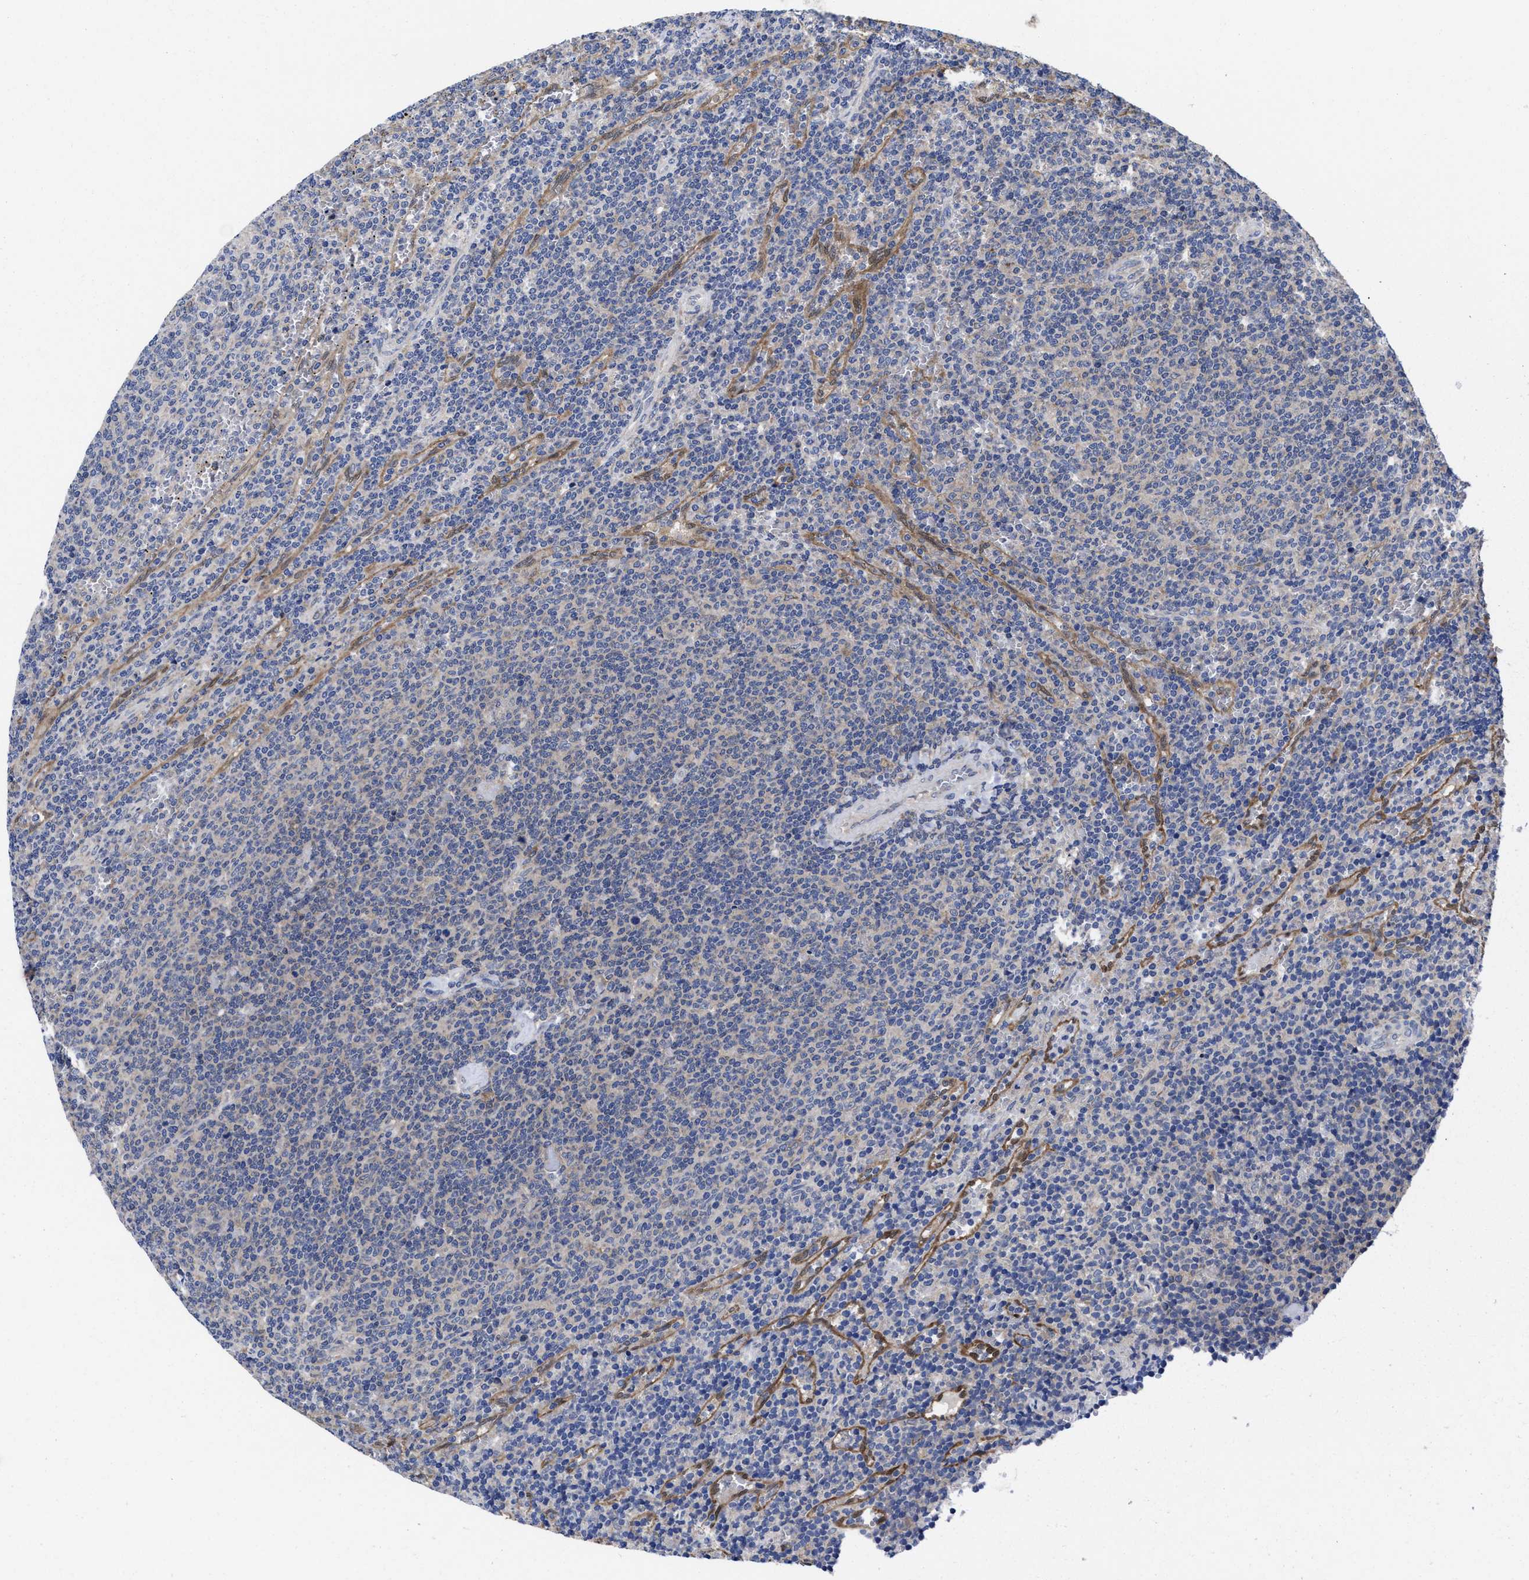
{"staining": {"intensity": "negative", "quantity": "none", "location": "none"}, "tissue": "lymphoma", "cell_type": "Tumor cells", "image_type": "cancer", "snomed": [{"axis": "morphology", "description": "Malignant lymphoma, non-Hodgkin's type, Low grade"}, {"axis": "topography", "description": "Spleen"}], "caption": "Low-grade malignant lymphoma, non-Hodgkin's type was stained to show a protein in brown. There is no significant positivity in tumor cells.", "gene": "TXNDC17", "patient": {"sex": "female", "age": 50}}